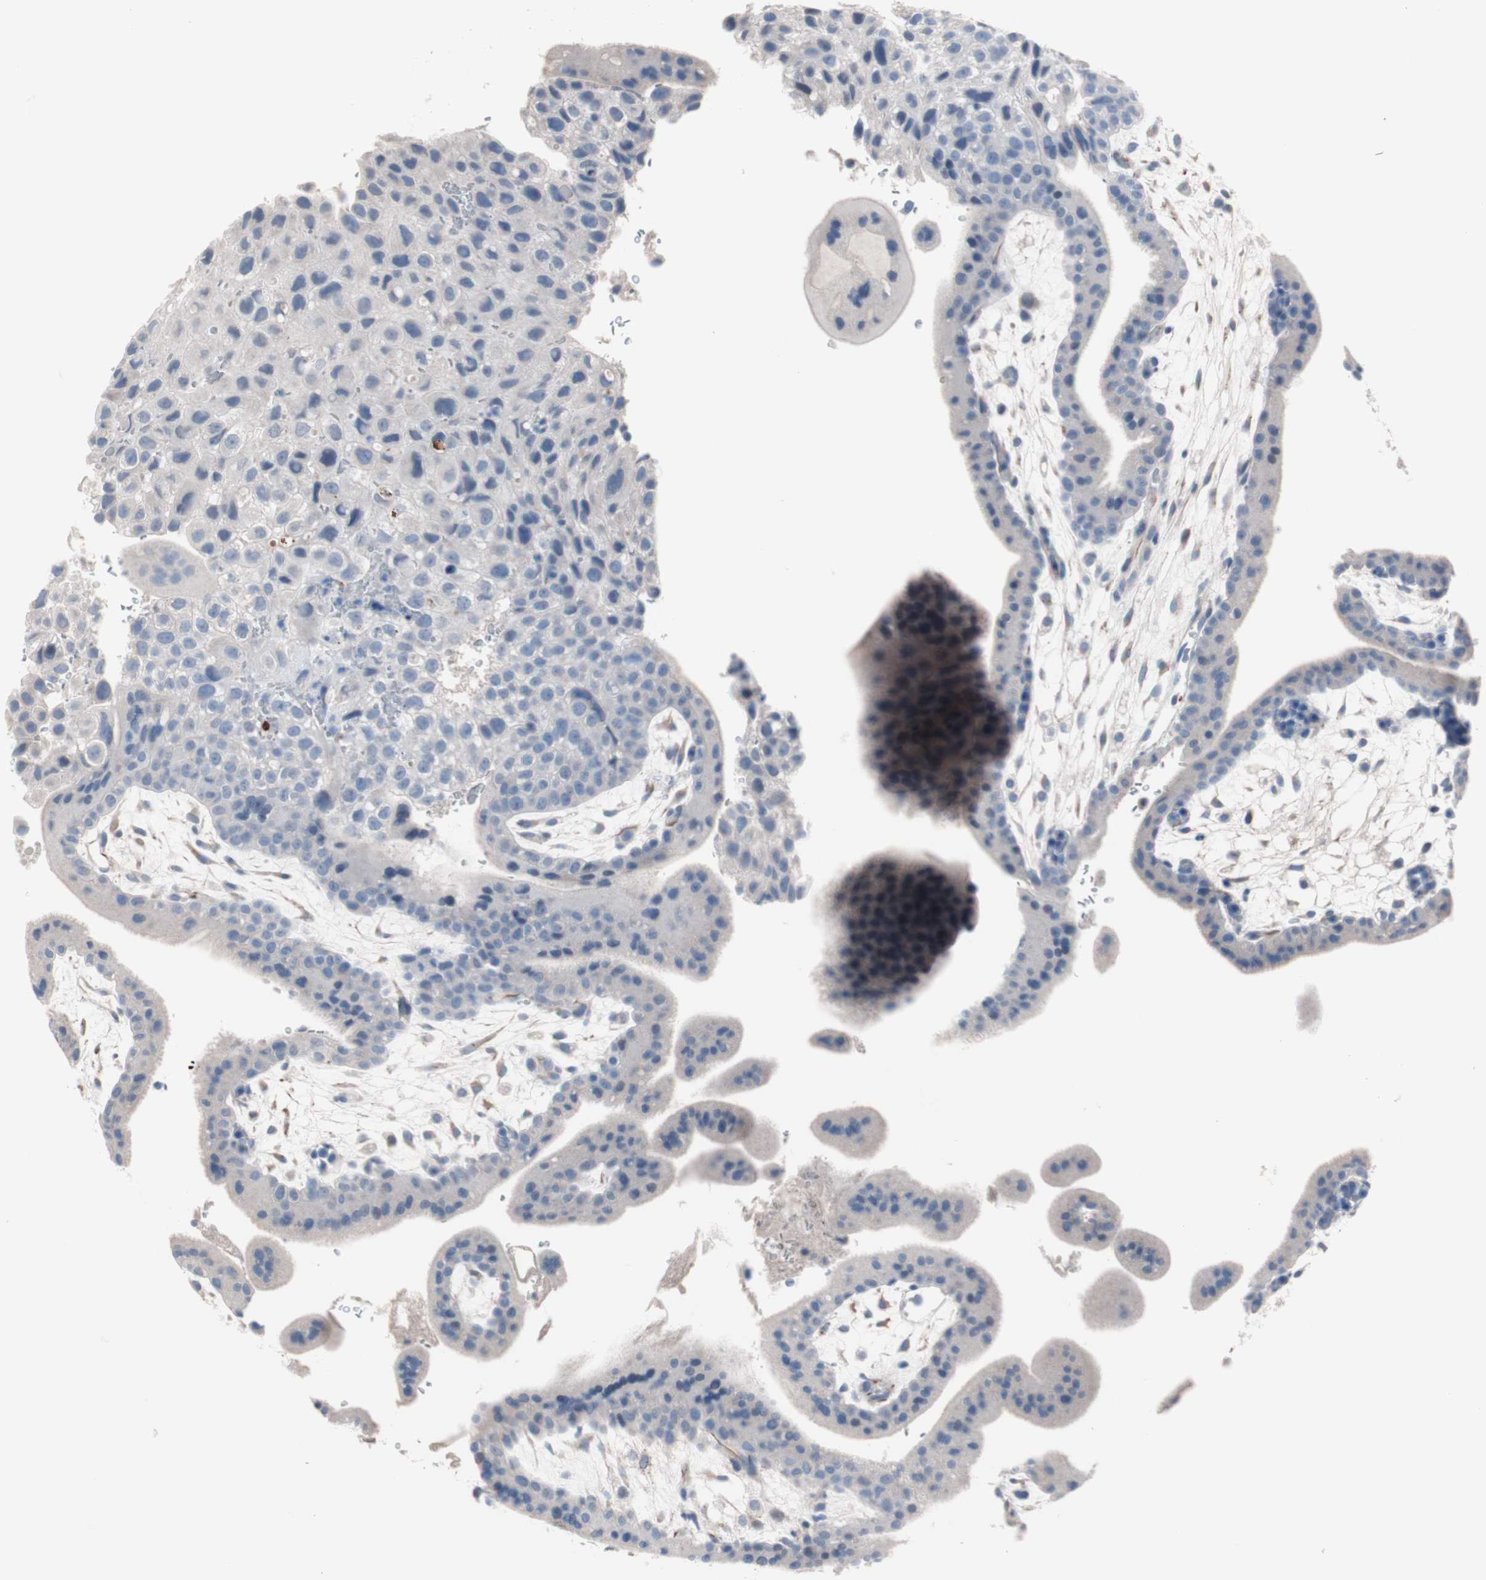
{"staining": {"intensity": "negative", "quantity": "none", "location": "none"}, "tissue": "placenta", "cell_type": "Decidual cells", "image_type": "normal", "snomed": [{"axis": "morphology", "description": "Normal tissue, NOS"}, {"axis": "topography", "description": "Placenta"}], "caption": "DAB immunohistochemical staining of benign placenta displays no significant positivity in decidual cells.", "gene": "ULBP1", "patient": {"sex": "female", "age": 35}}